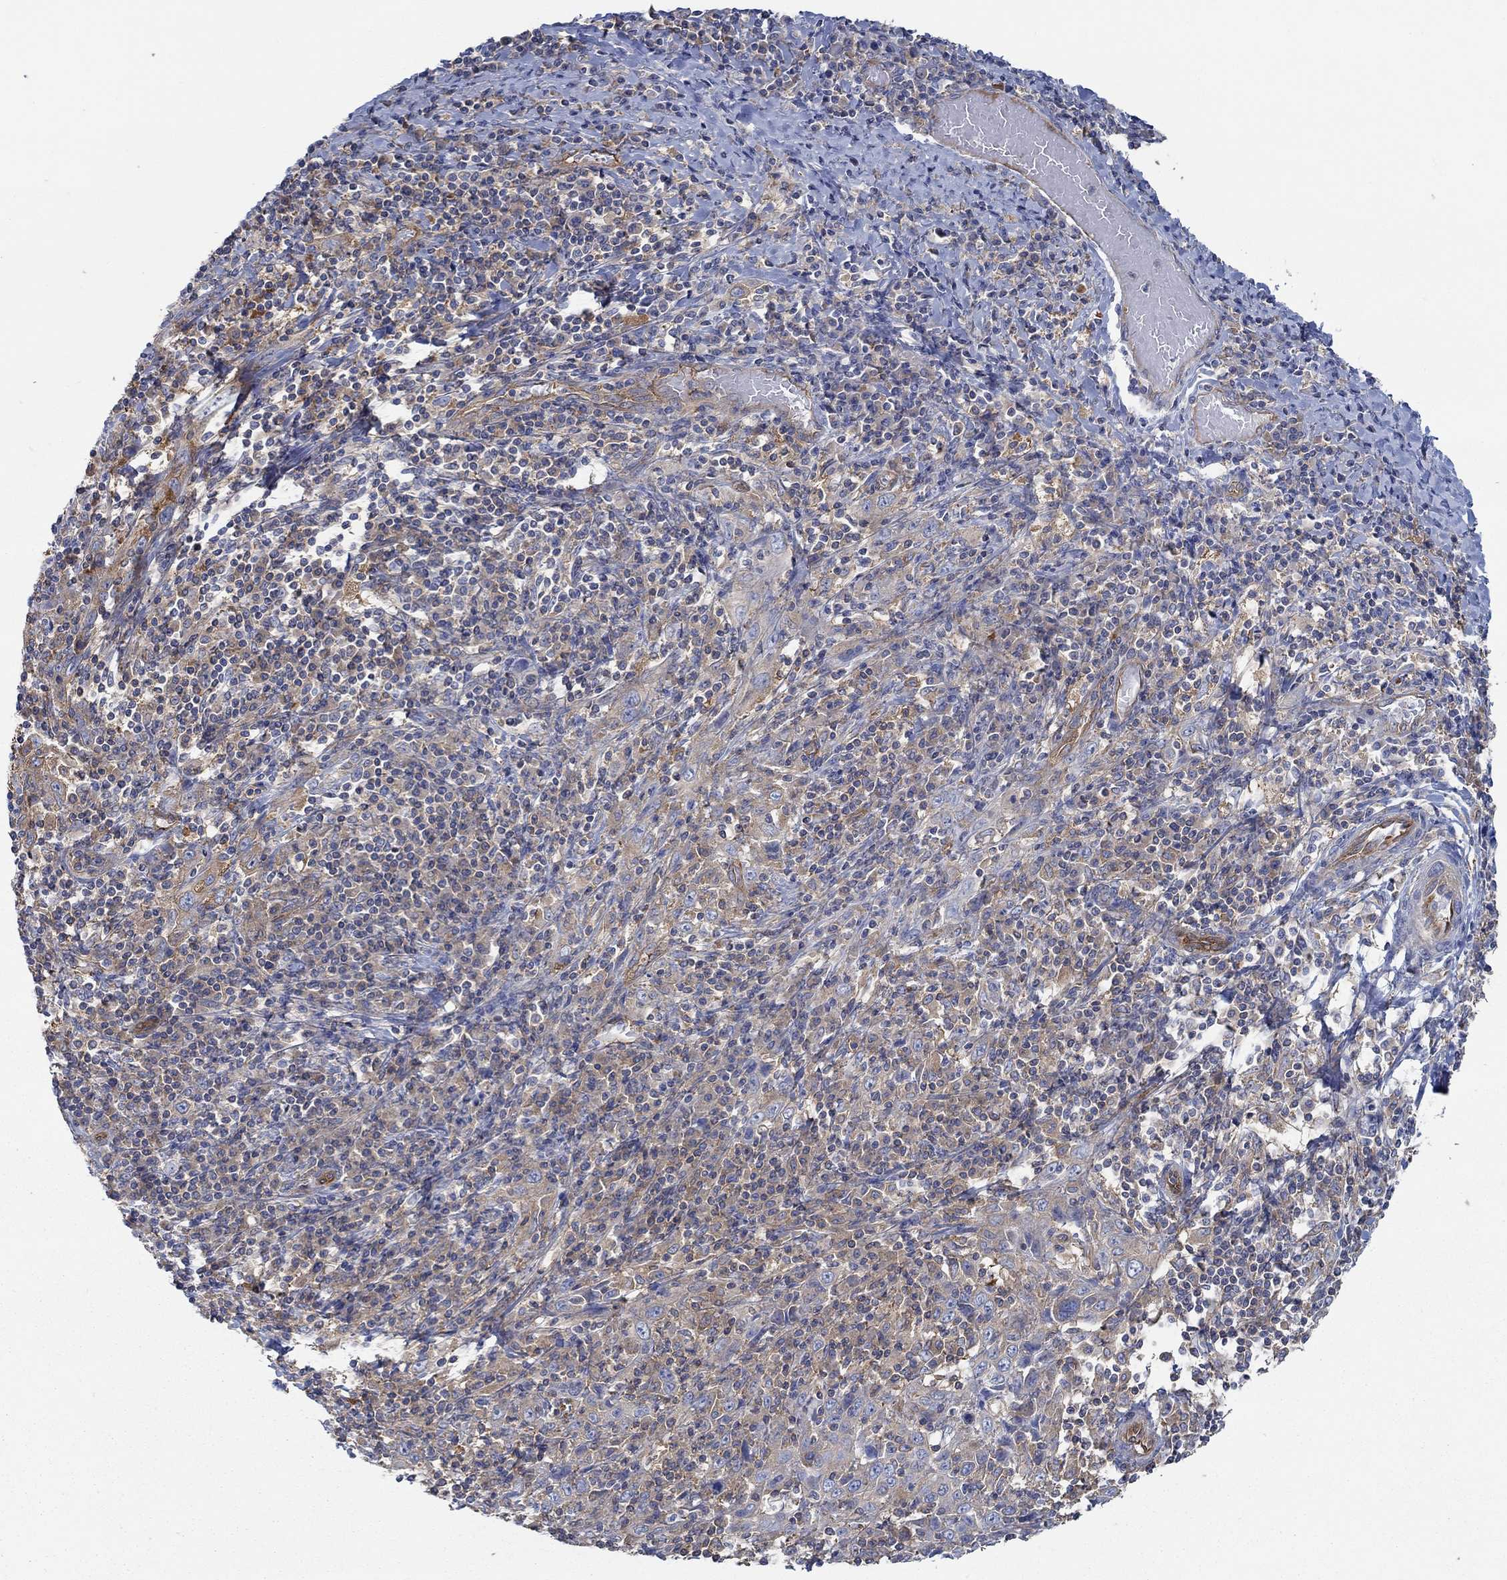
{"staining": {"intensity": "moderate", "quantity": "<25%", "location": "cytoplasmic/membranous"}, "tissue": "cervical cancer", "cell_type": "Tumor cells", "image_type": "cancer", "snomed": [{"axis": "morphology", "description": "Squamous cell carcinoma, NOS"}, {"axis": "topography", "description": "Cervix"}], "caption": "A micrograph showing moderate cytoplasmic/membranous staining in approximately <25% of tumor cells in cervical cancer, as visualized by brown immunohistochemical staining.", "gene": "SPAG9", "patient": {"sex": "female", "age": 46}}